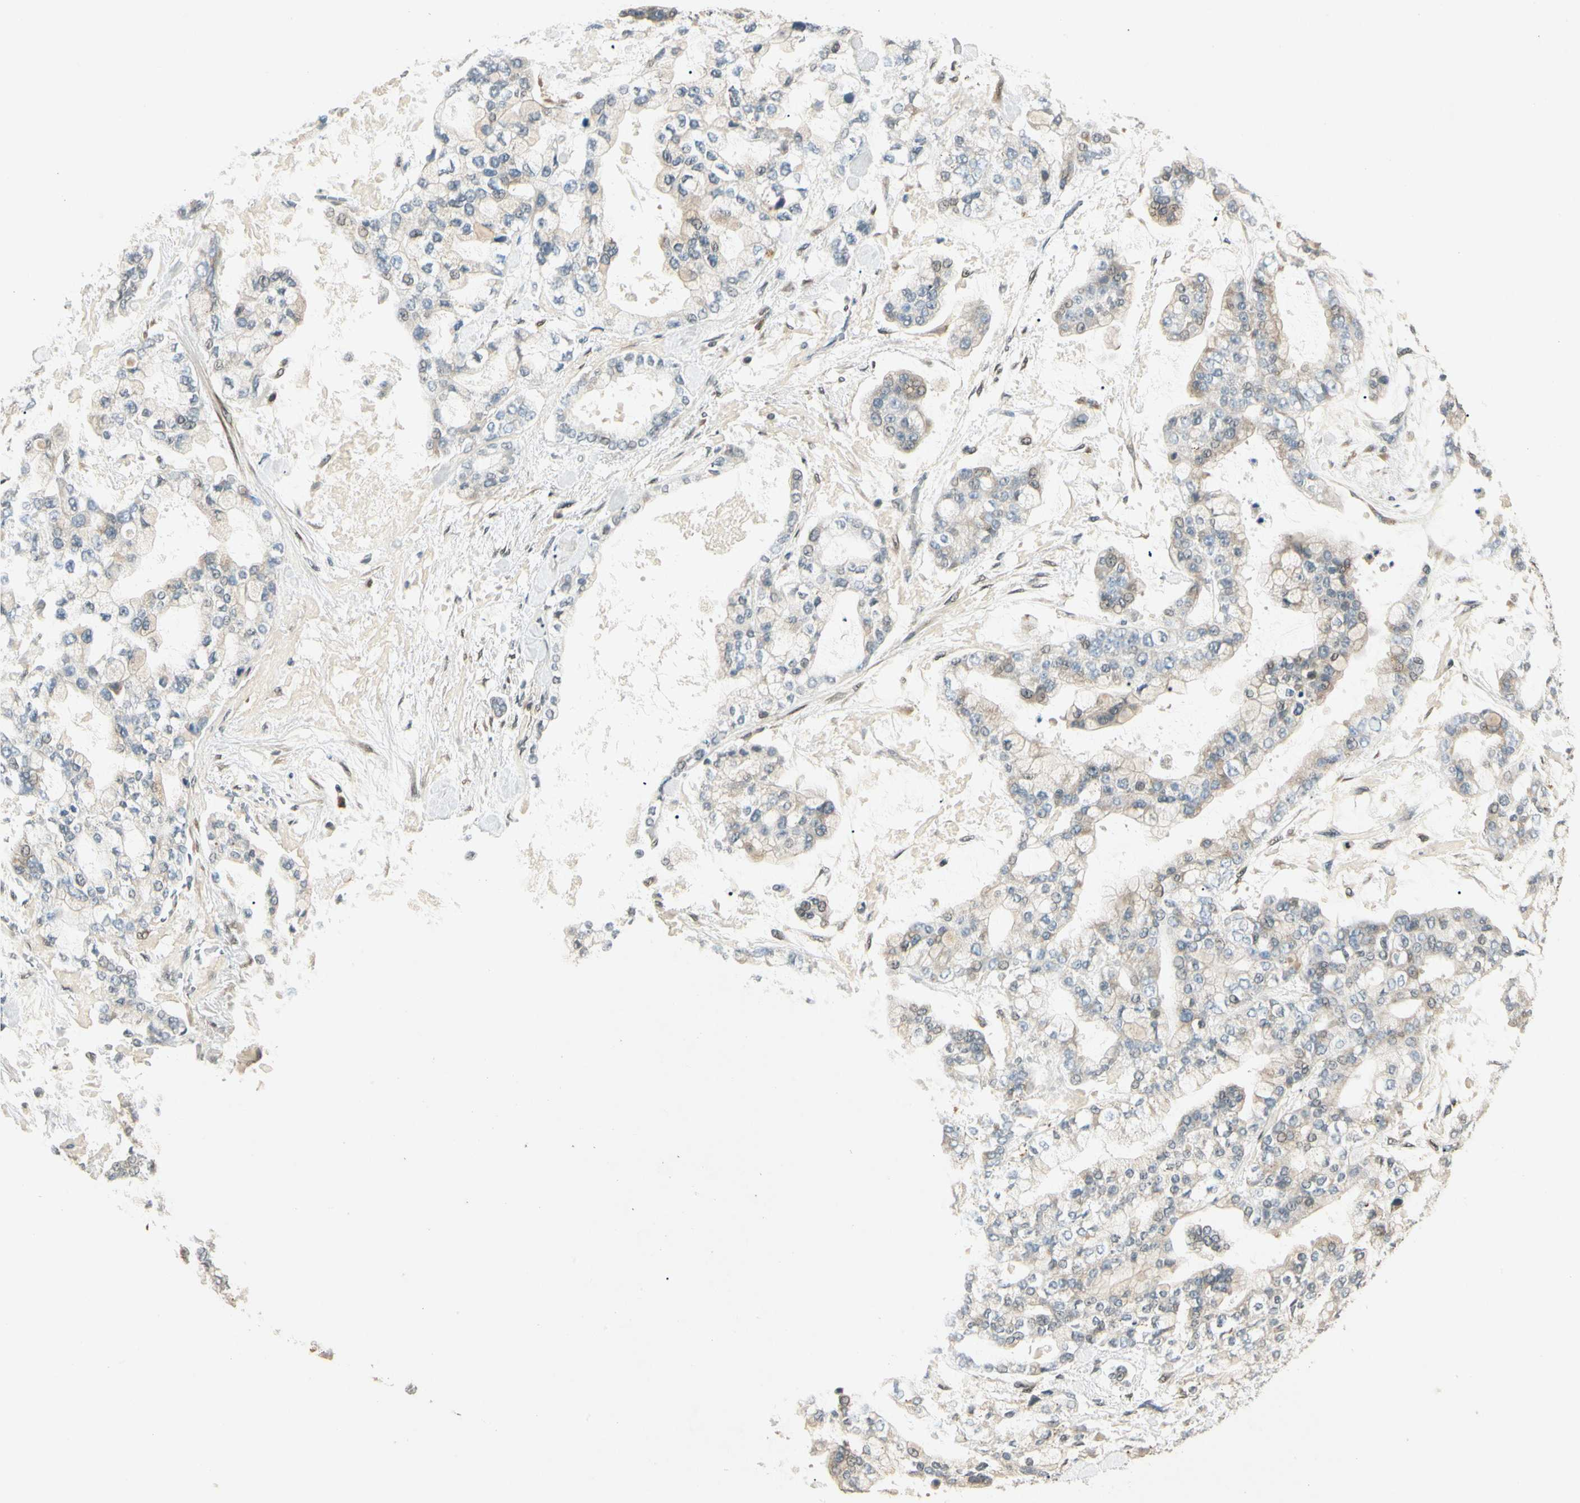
{"staining": {"intensity": "weak", "quantity": "25%-75%", "location": "cytoplasmic/membranous"}, "tissue": "stomach cancer", "cell_type": "Tumor cells", "image_type": "cancer", "snomed": [{"axis": "morphology", "description": "Normal tissue, NOS"}, {"axis": "morphology", "description": "Adenocarcinoma, NOS"}, {"axis": "topography", "description": "Stomach, upper"}, {"axis": "topography", "description": "Stomach"}], "caption": "Stomach cancer (adenocarcinoma) was stained to show a protein in brown. There is low levels of weak cytoplasmic/membranous expression in approximately 25%-75% of tumor cells. Nuclei are stained in blue.", "gene": "ZBTB4", "patient": {"sex": "male", "age": 76}}